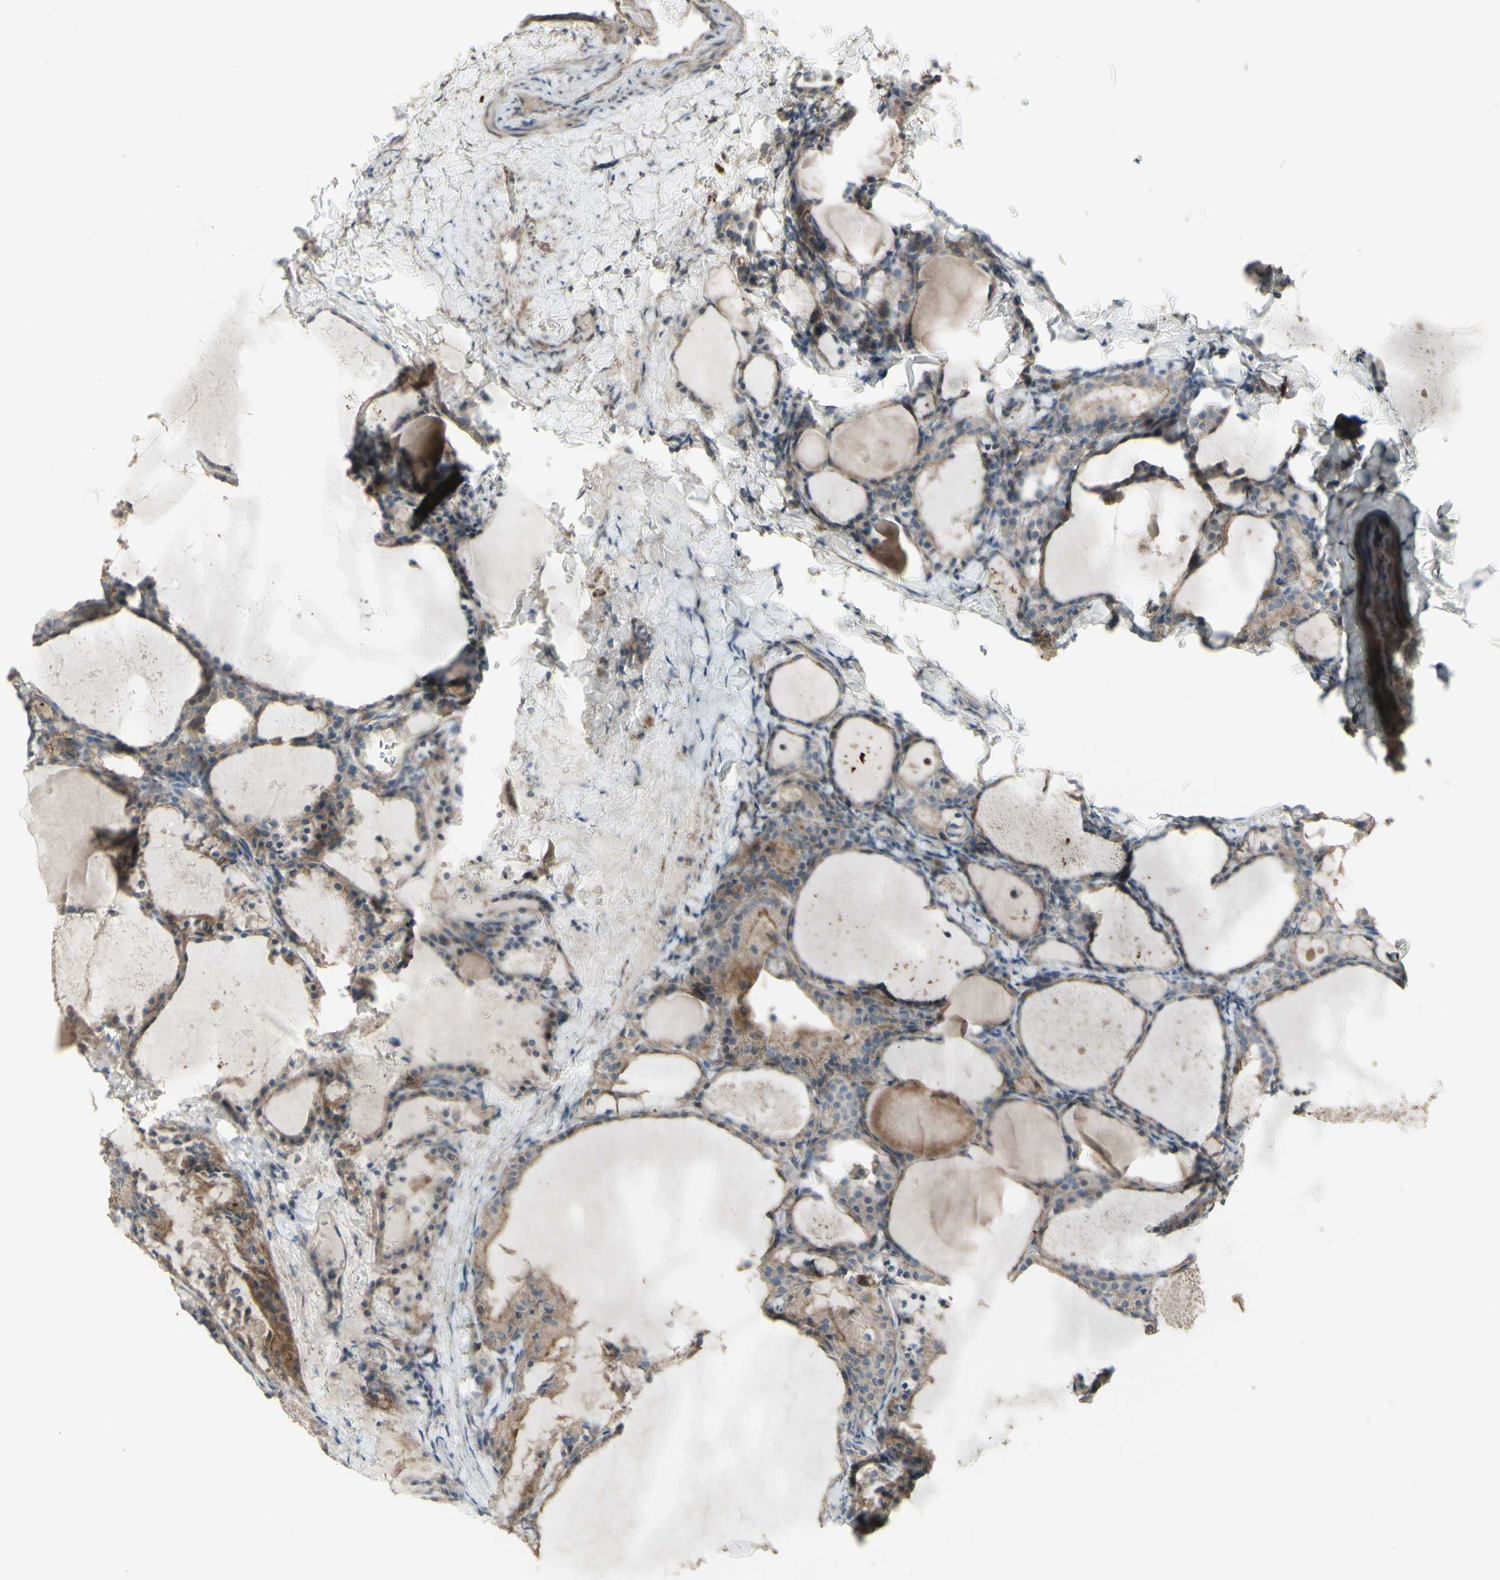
{"staining": {"intensity": "moderate", "quantity": ">75%", "location": "cytoplasmic/membranous"}, "tissue": "thyroid cancer", "cell_type": "Tumor cells", "image_type": "cancer", "snomed": [{"axis": "morphology", "description": "Papillary adenocarcinoma, NOS"}, {"axis": "topography", "description": "Thyroid gland"}], "caption": "Immunohistochemistry (IHC) micrograph of thyroid cancer (papillary adenocarcinoma) stained for a protein (brown), which demonstrates medium levels of moderate cytoplasmic/membranous positivity in approximately >75% of tumor cells.", "gene": "GRAMD1B", "patient": {"sex": "female", "age": 42}}